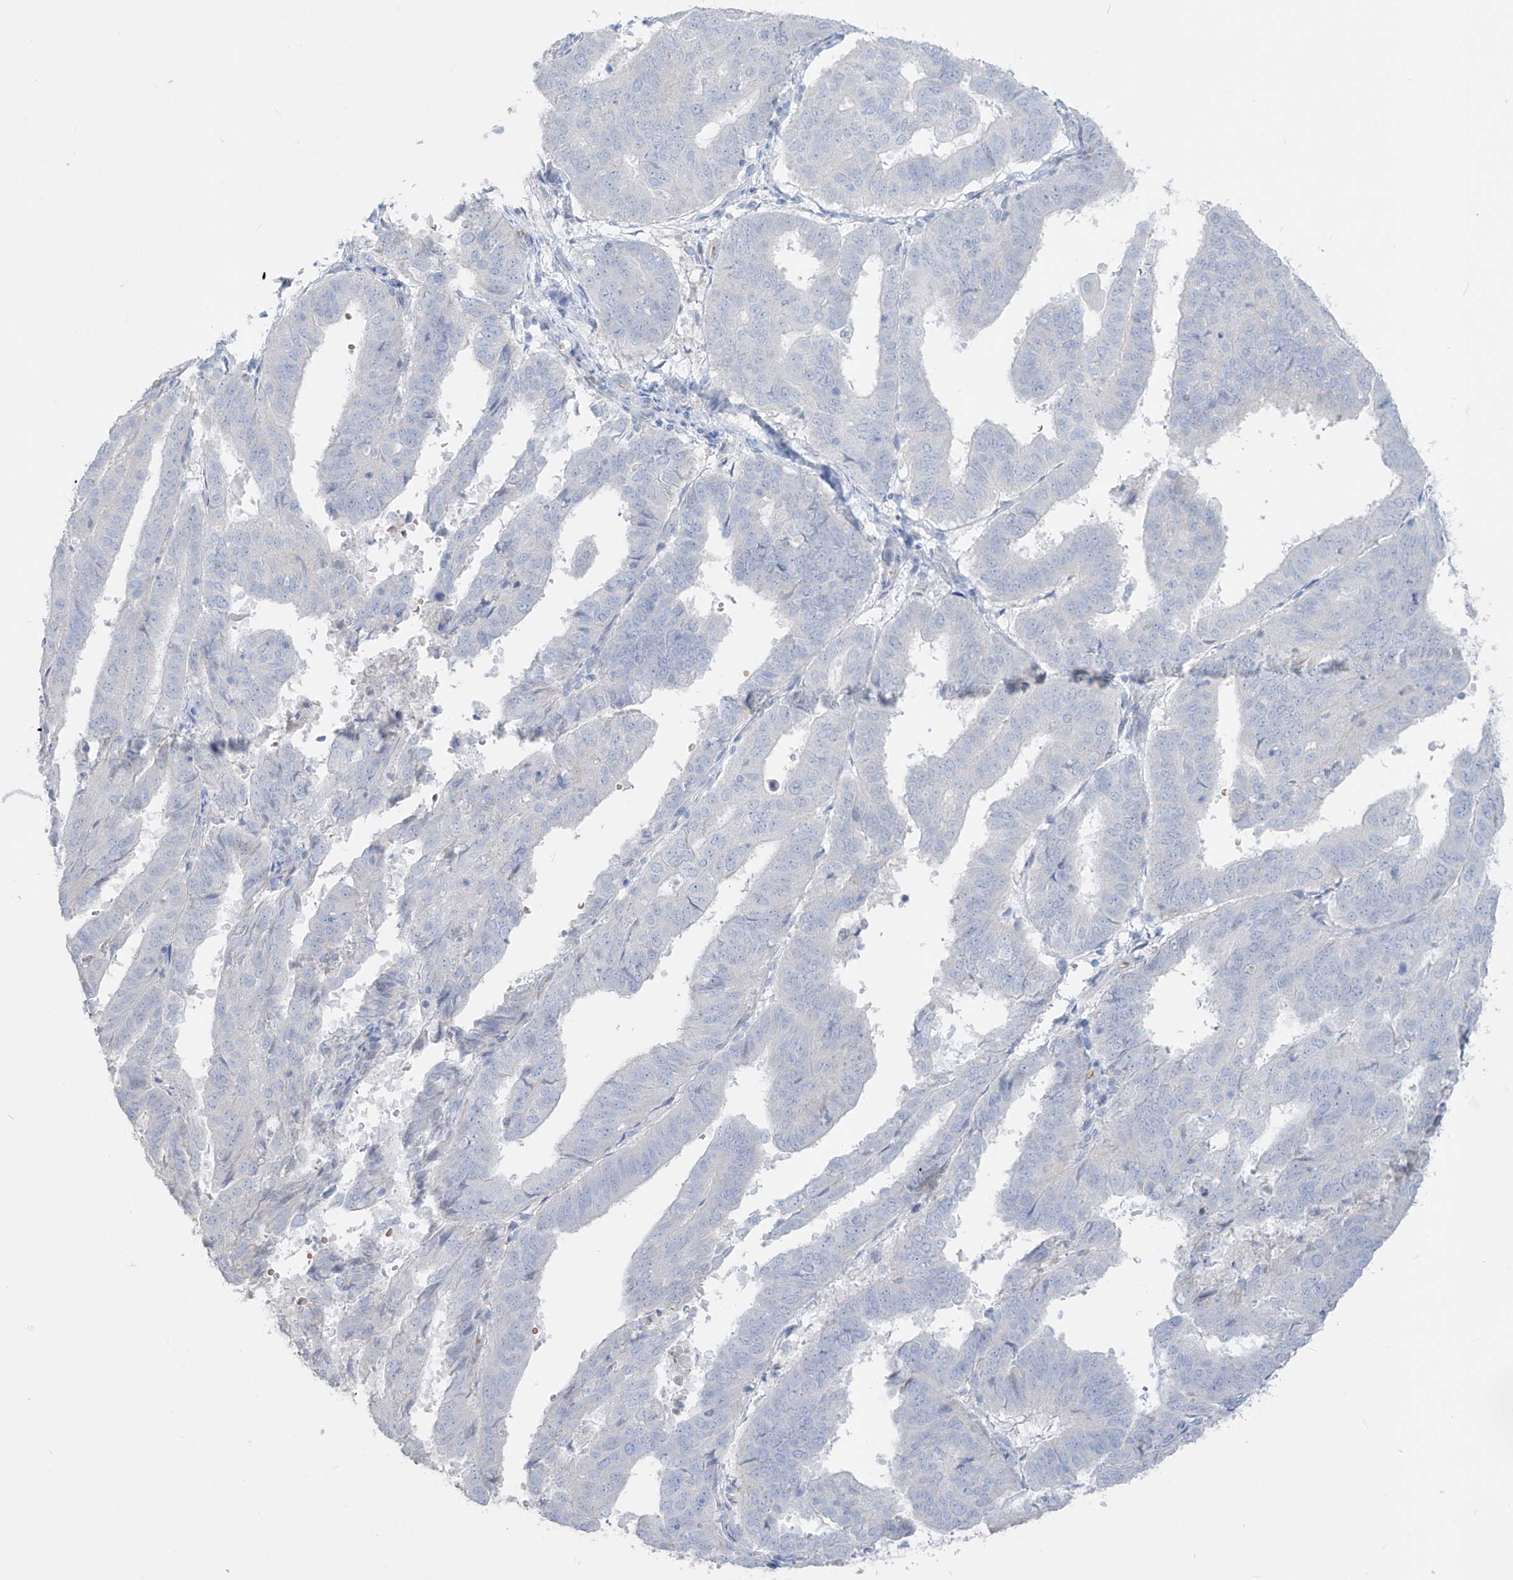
{"staining": {"intensity": "negative", "quantity": "none", "location": "none"}, "tissue": "endometrial cancer", "cell_type": "Tumor cells", "image_type": "cancer", "snomed": [{"axis": "morphology", "description": "Adenocarcinoma, NOS"}, {"axis": "topography", "description": "Uterus"}], "caption": "Tumor cells show no significant protein positivity in endometrial adenocarcinoma.", "gene": "ASPRV1", "patient": {"sex": "female", "age": 77}}